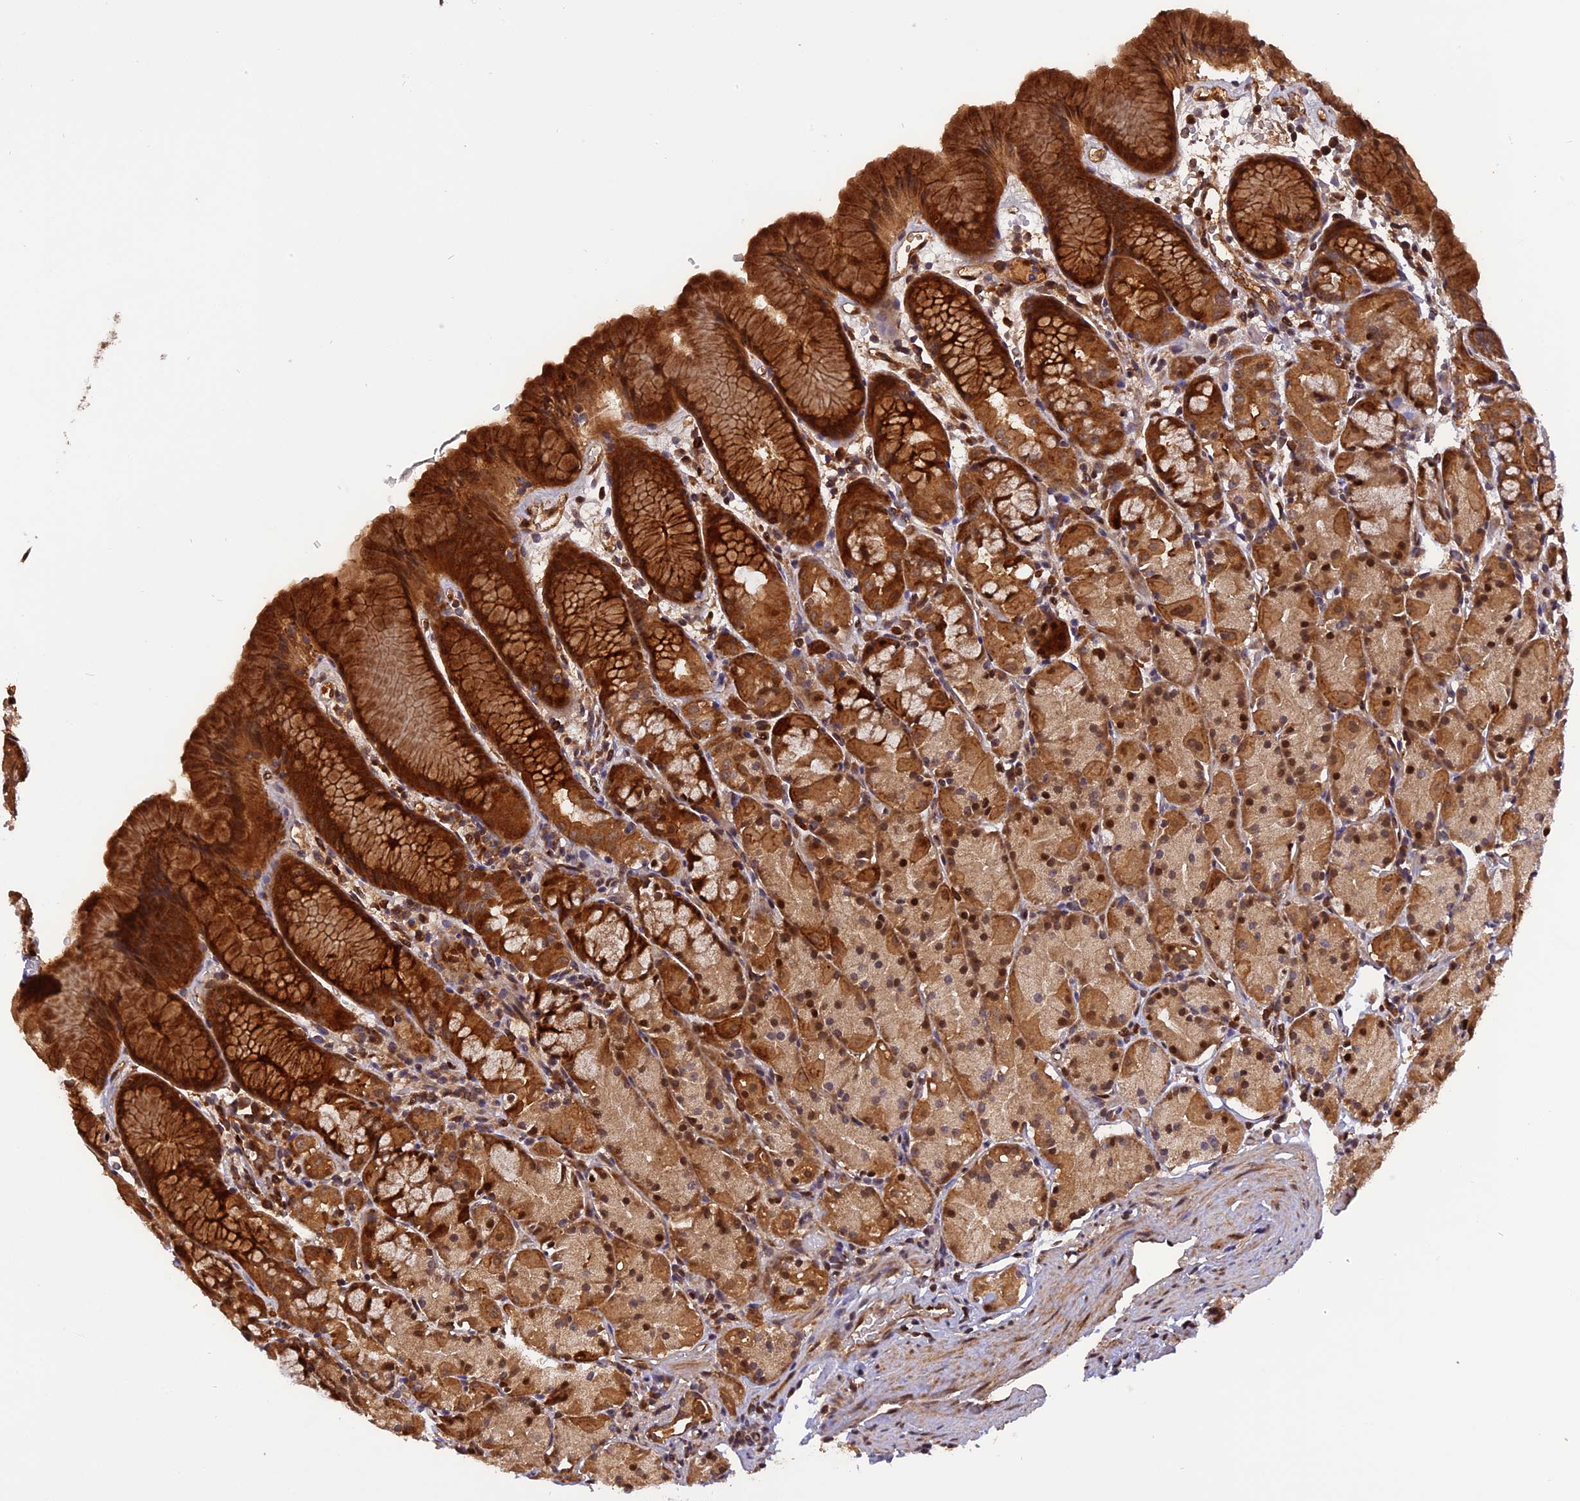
{"staining": {"intensity": "strong", "quantity": ">75%", "location": "cytoplasmic/membranous,nuclear"}, "tissue": "stomach", "cell_type": "Glandular cells", "image_type": "normal", "snomed": [{"axis": "morphology", "description": "Normal tissue, NOS"}, {"axis": "topography", "description": "Stomach, upper"}], "caption": "The histopathology image displays immunohistochemical staining of unremarkable stomach. There is strong cytoplasmic/membranous,nuclear staining is identified in about >75% of glandular cells. (IHC, brightfield microscopy, high magnification).", "gene": "MICALL1", "patient": {"sex": "male", "age": 47}}